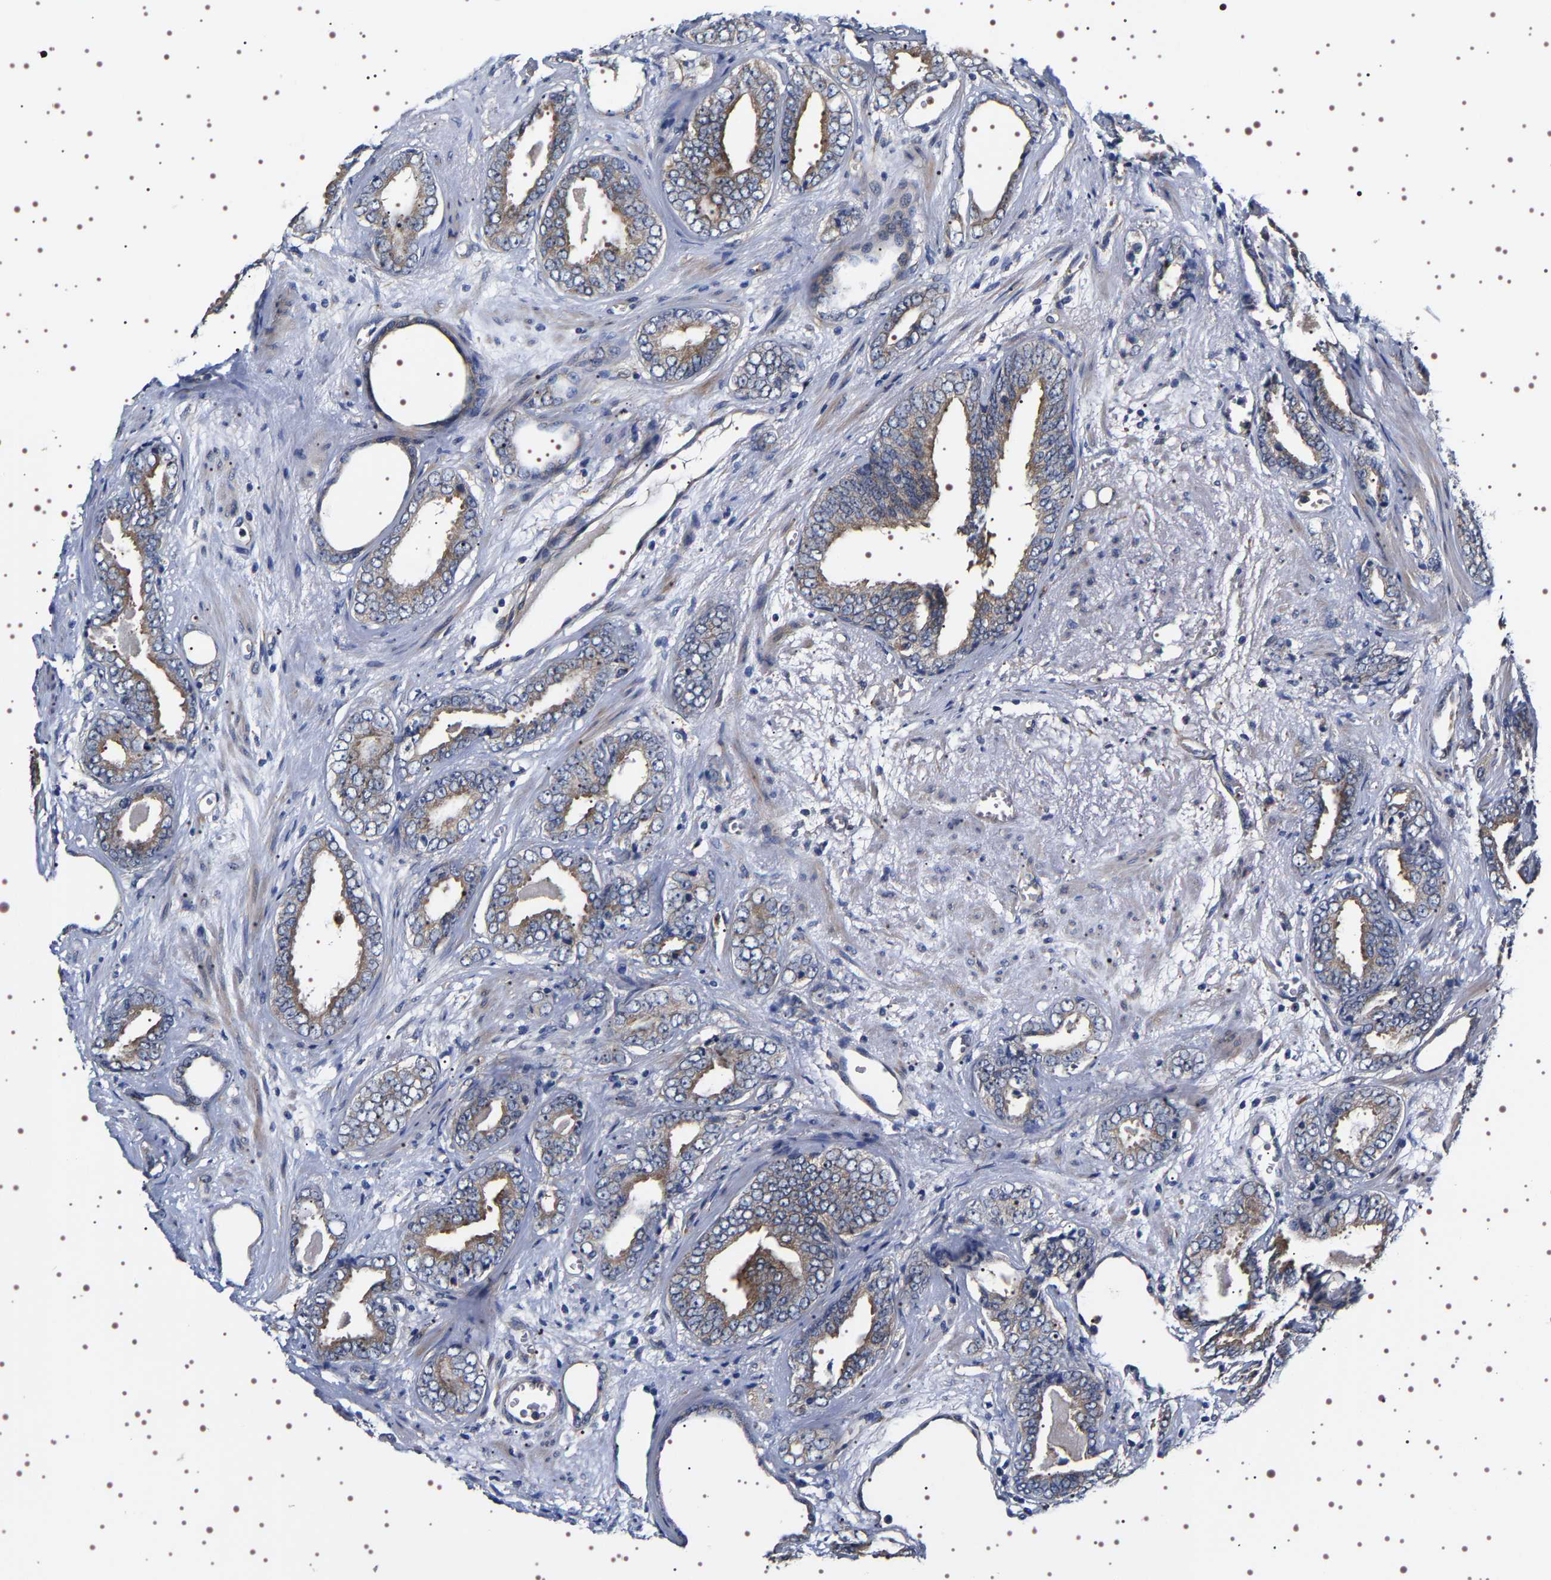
{"staining": {"intensity": "weak", "quantity": ">75%", "location": "cytoplasmic/membranous"}, "tissue": "prostate cancer", "cell_type": "Tumor cells", "image_type": "cancer", "snomed": [{"axis": "morphology", "description": "Adenocarcinoma, Medium grade"}, {"axis": "topography", "description": "Prostate"}], "caption": "Prostate cancer stained with DAB immunohistochemistry (IHC) reveals low levels of weak cytoplasmic/membranous expression in about >75% of tumor cells. (DAB (3,3'-diaminobenzidine) = brown stain, brightfield microscopy at high magnification).", "gene": "ALPL", "patient": {"sex": "male", "age": 79}}